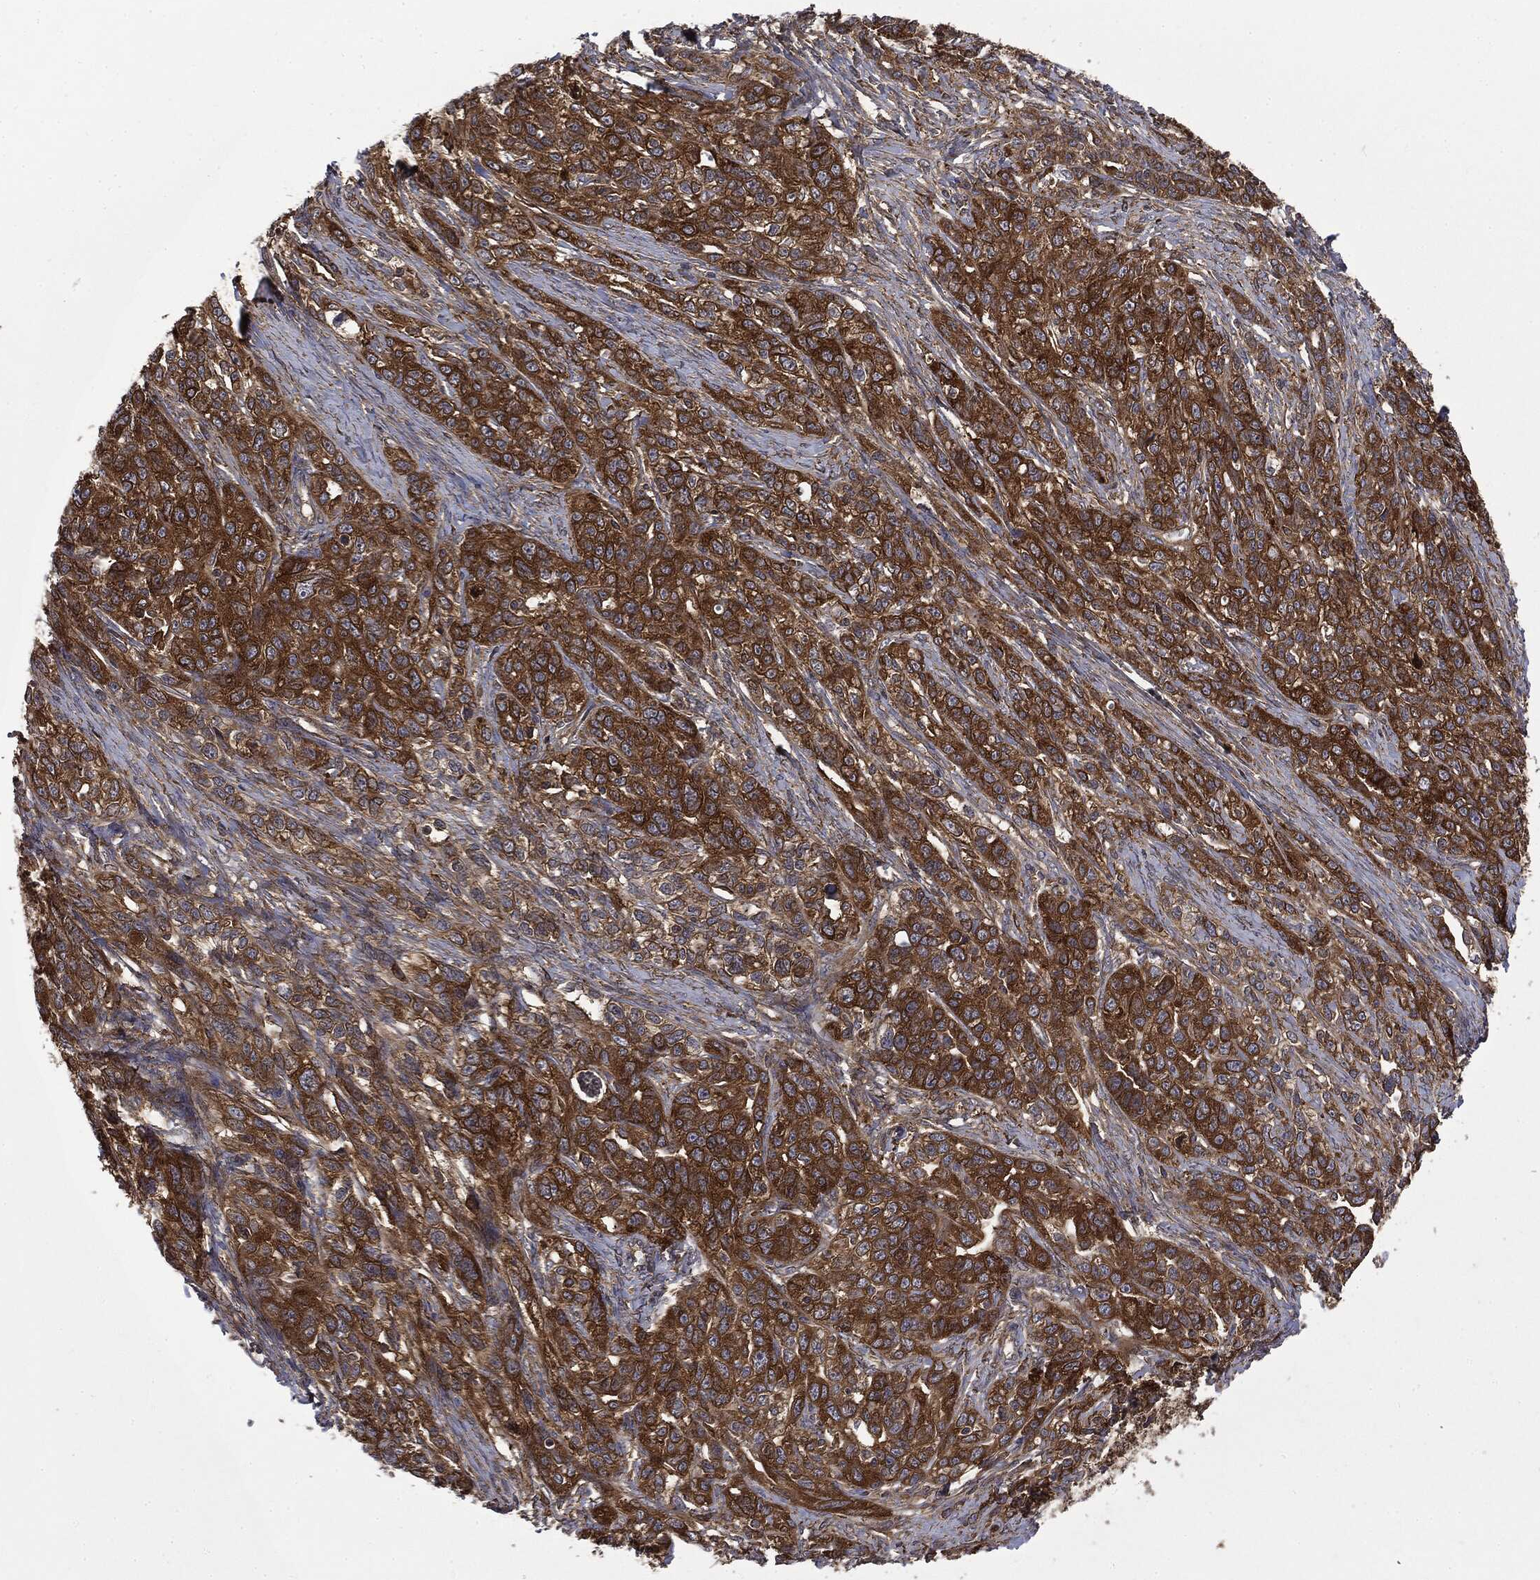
{"staining": {"intensity": "strong", "quantity": "25%-75%", "location": "cytoplasmic/membranous"}, "tissue": "ovarian cancer", "cell_type": "Tumor cells", "image_type": "cancer", "snomed": [{"axis": "morphology", "description": "Cystadenocarcinoma, serous, NOS"}, {"axis": "topography", "description": "Ovary"}], "caption": "An image of human ovarian serous cystadenocarcinoma stained for a protein shows strong cytoplasmic/membranous brown staining in tumor cells. The staining is performed using DAB (3,3'-diaminobenzidine) brown chromogen to label protein expression. The nuclei are counter-stained blue using hematoxylin.", "gene": "SNX5", "patient": {"sex": "female", "age": 71}}